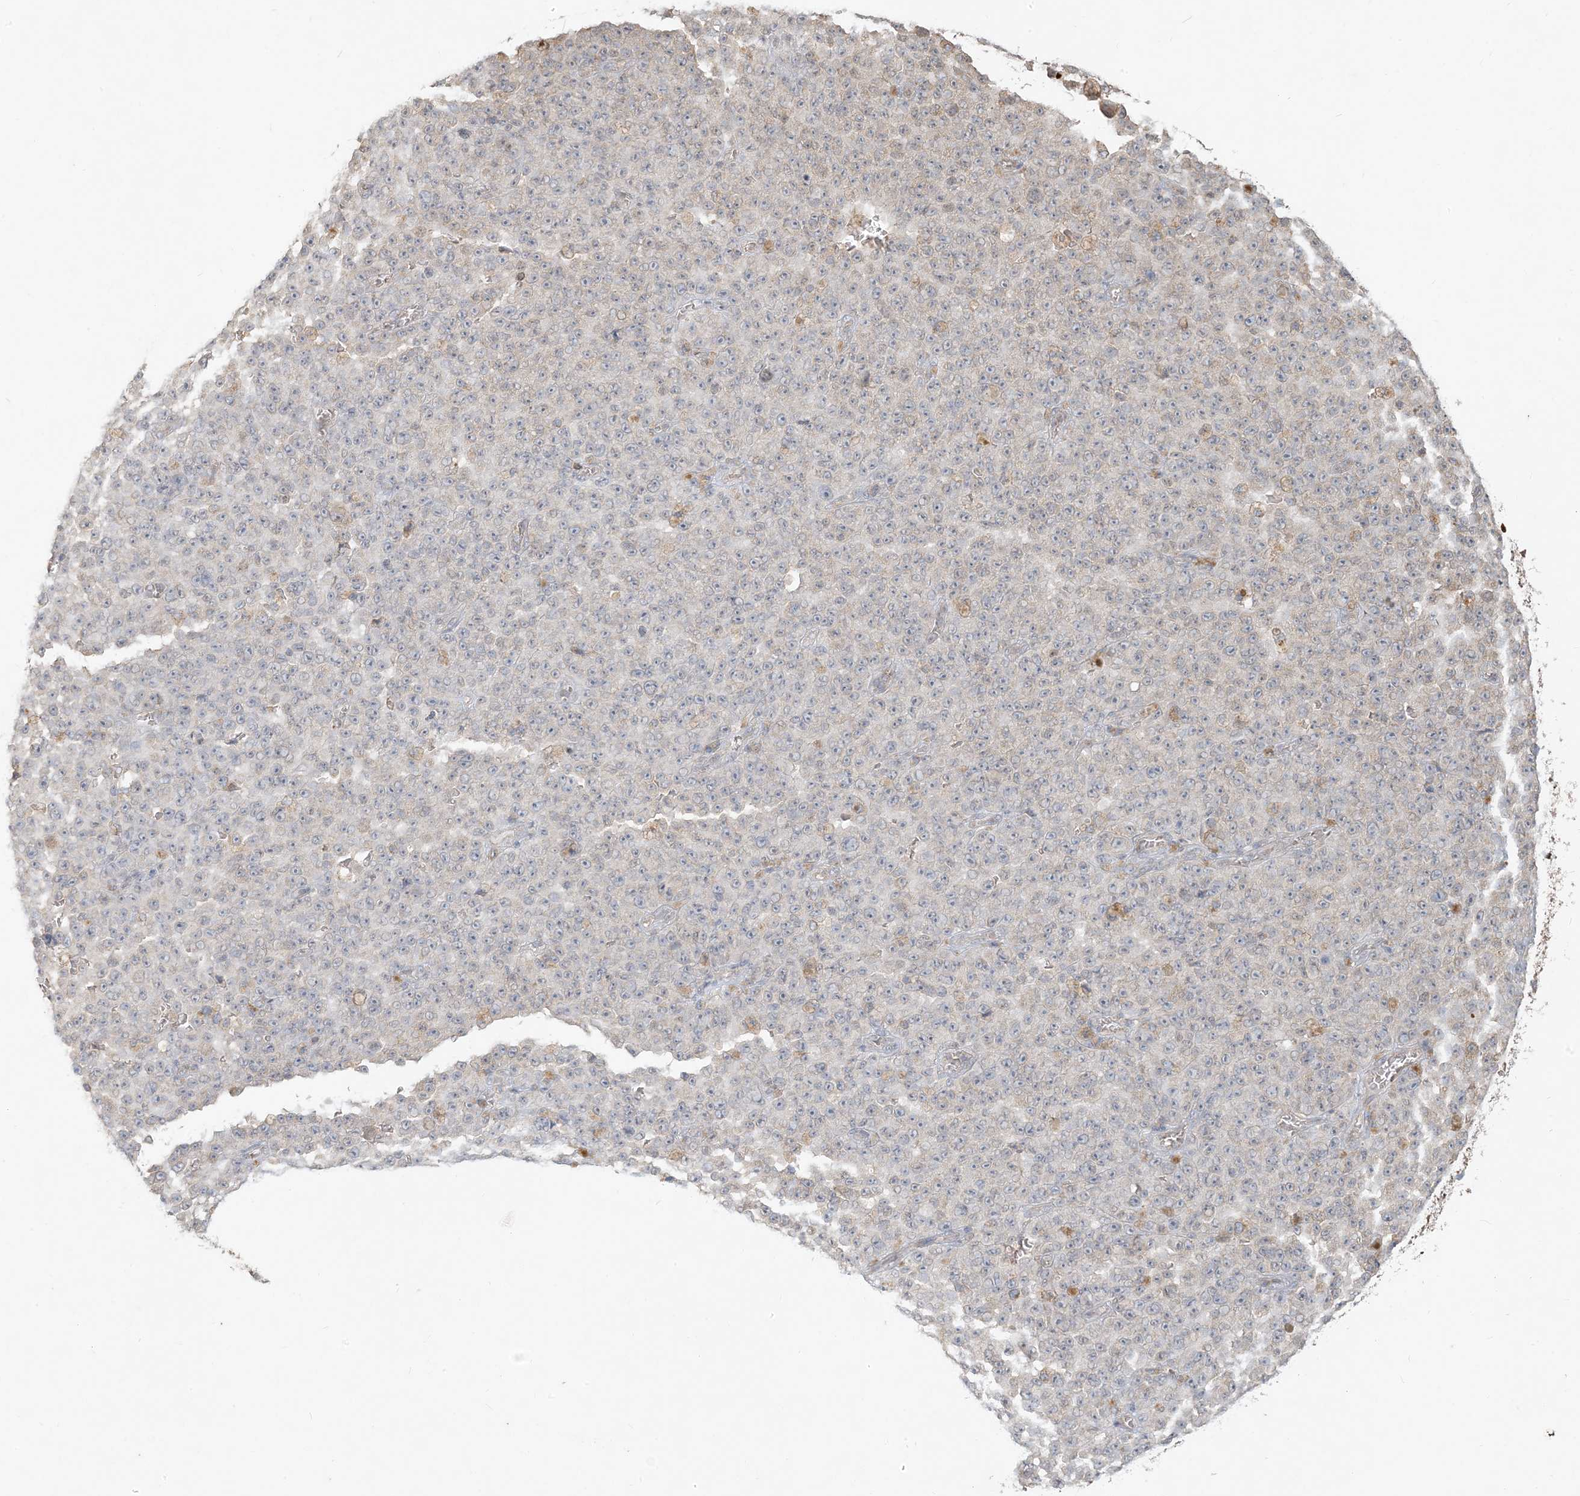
{"staining": {"intensity": "weak", "quantity": "25%-75%", "location": "cytoplasmic/membranous"}, "tissue": "melanoma", "cell_type": "Tumor cells", "image_type": "cancer", "snomed": [{"axis": "morphology", "description": "Malignant melanoma, NOS"}, {"axis": "topography", "description": "Skin"}], "caption": "This micrograph exhibits IHC staining of malignant melanoma, with low weak cytoplasmic/membranous staining in about 25%-75% of tumor cells.", "gene": "MCOLN1", "patient": {"sex": "female", "age": 82}}